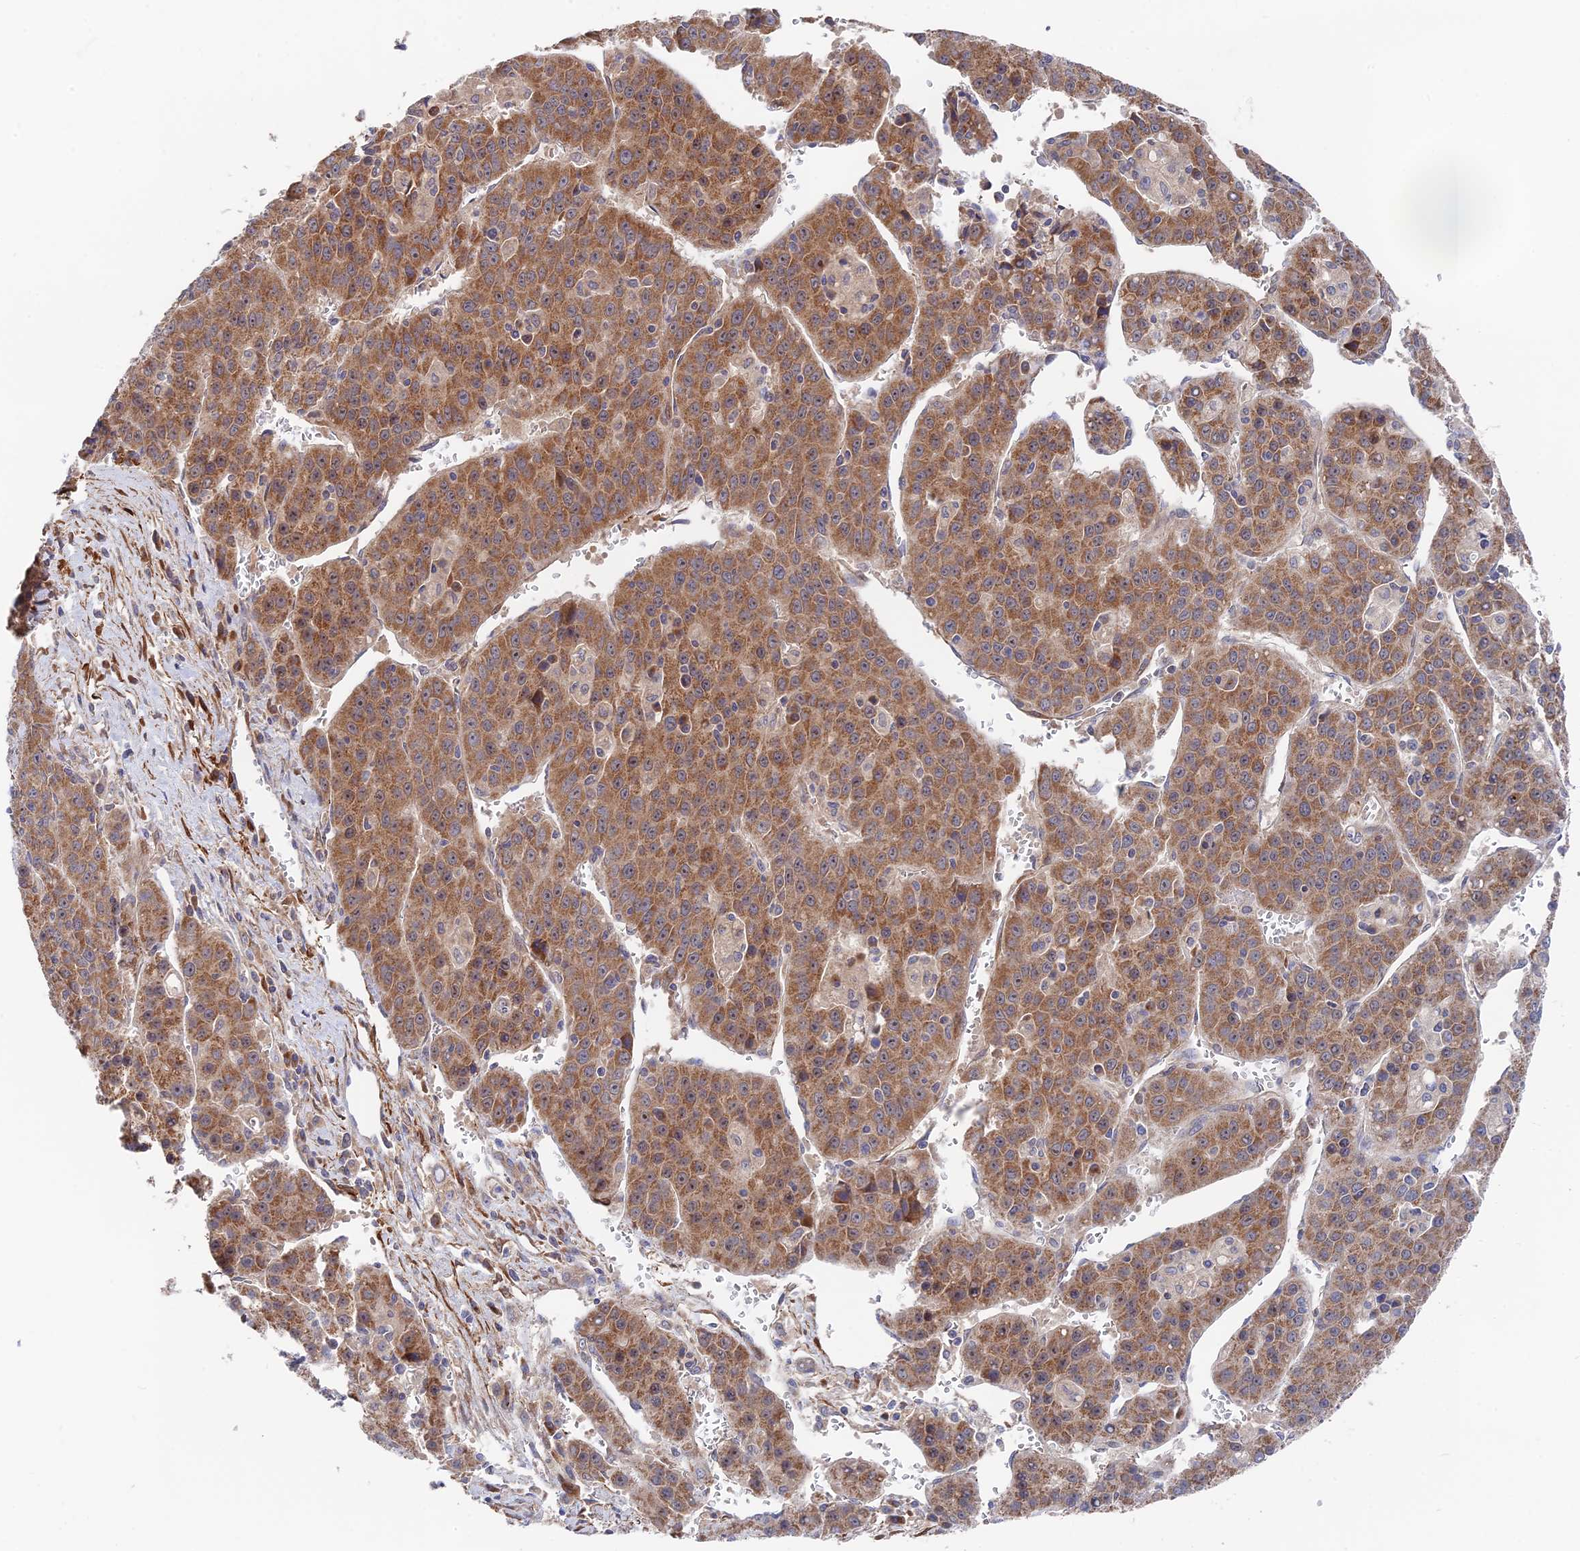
{"staining": {"intensity": "moderate", "quantity": ">75%", "location": "cytoplasmic/membranous"}, "tissue": "liver cancer", "cell_type": "Tumor cells", "image_type": "cancer", "snomed": [{"axis": "morphology", "description": "Carcinoma, Hepatocellular, NOS"}, {"axis": "topography", "description": "Liver"}], "caption": "Protein staining displays moderate cytoplasmic/membranous staining in approximately >75% of tumor cells in liver cancer (hepatocellular carcinoma).", "gene": "ZNF320", "patient": {"sex": "female", "age": 53}}